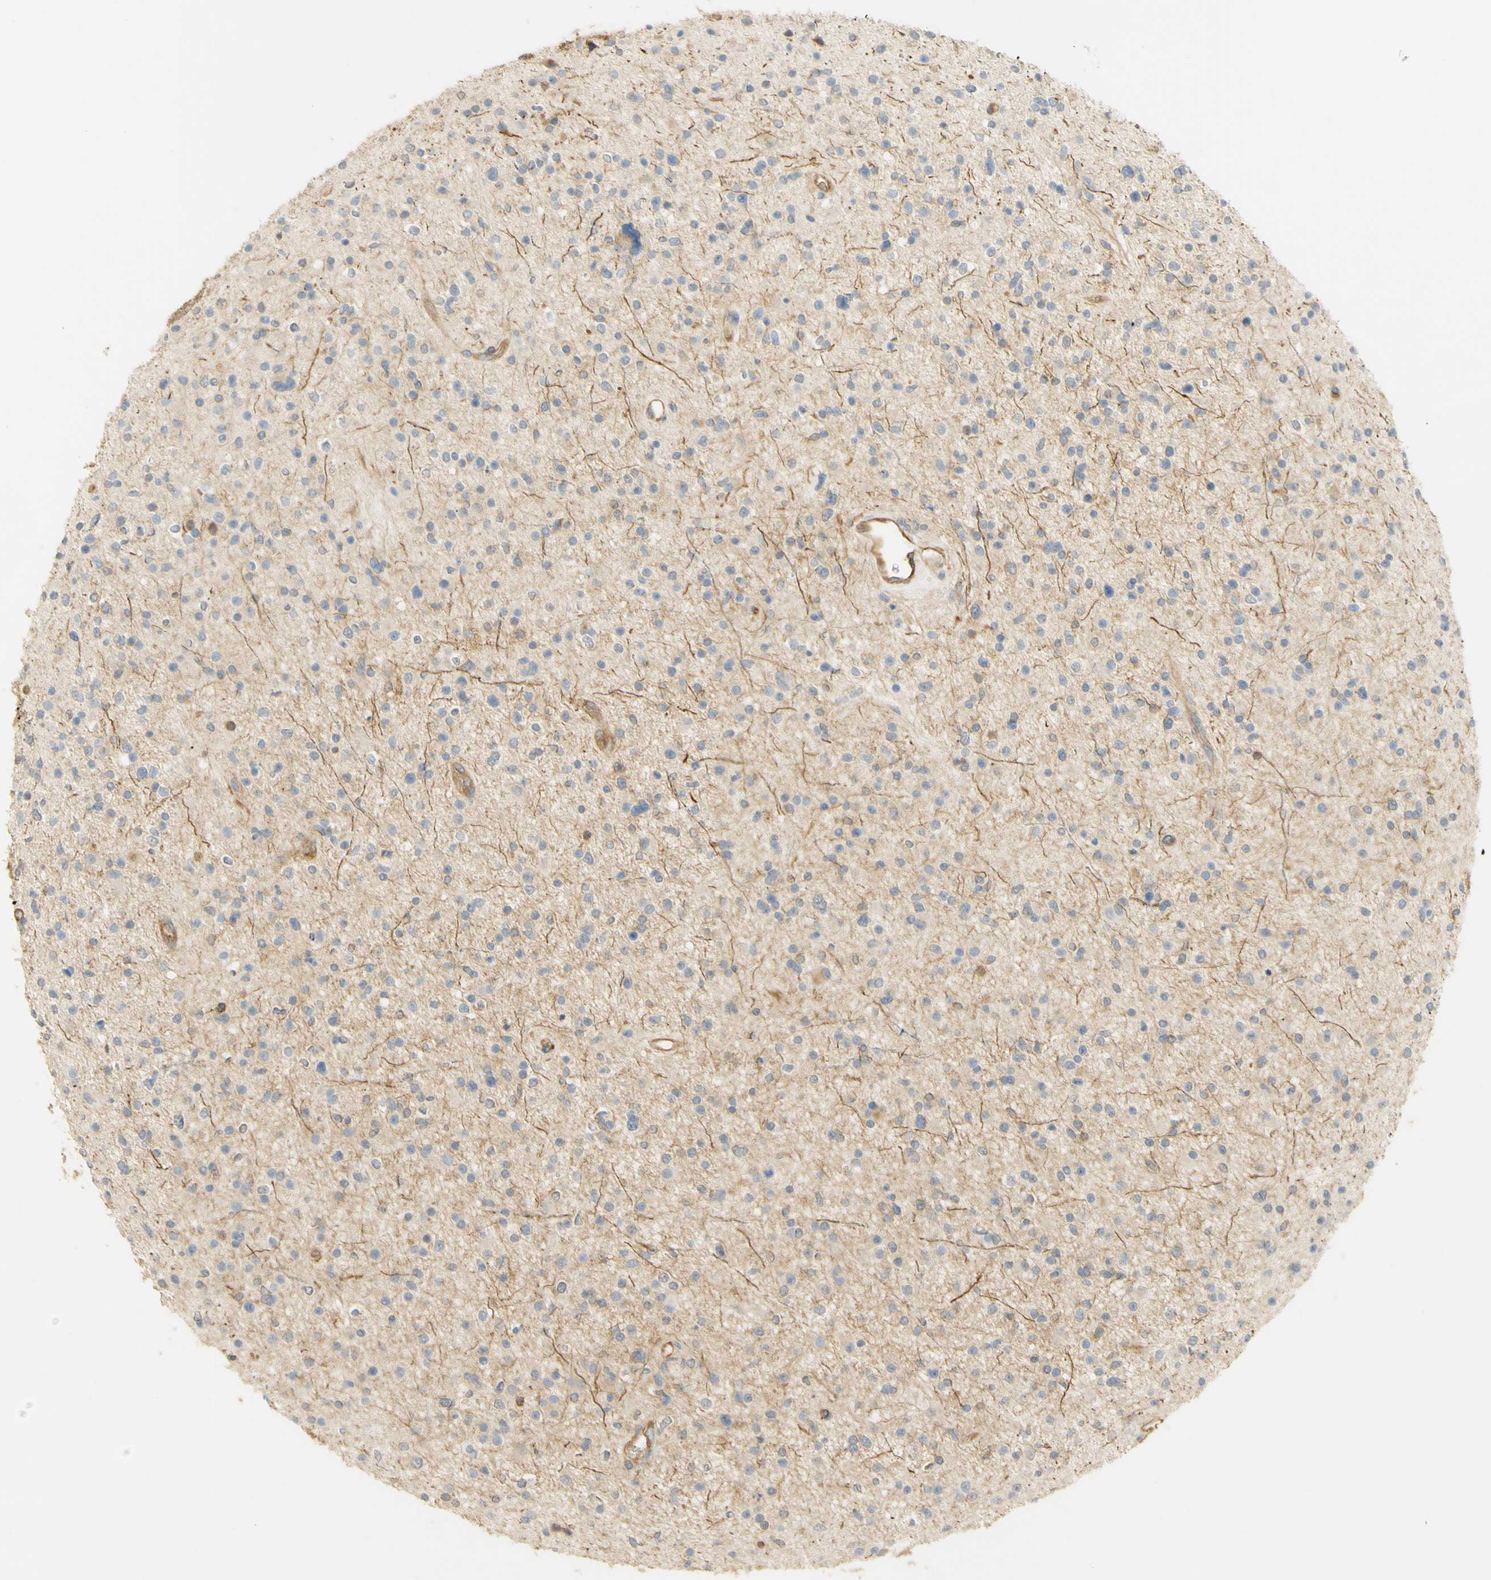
{"staining": {"intensity": "negative", "quantity": "none", "location": "none"}, "tissue": "glioma", "cell_type": "Tumor cells", "image_type": "cancer", "snomed": [{"axis": "morphology", "description": "Glioma, malignant, High grade"}, {"axis": "topography", "description": "Brain"}], "caption": "DAB immunohistochemical staining of human malignant high-grade glioma reveals no significant expression in tumor cells.", "gene": "KCNE4", "patient": {"sex": "male", "age": 33}}